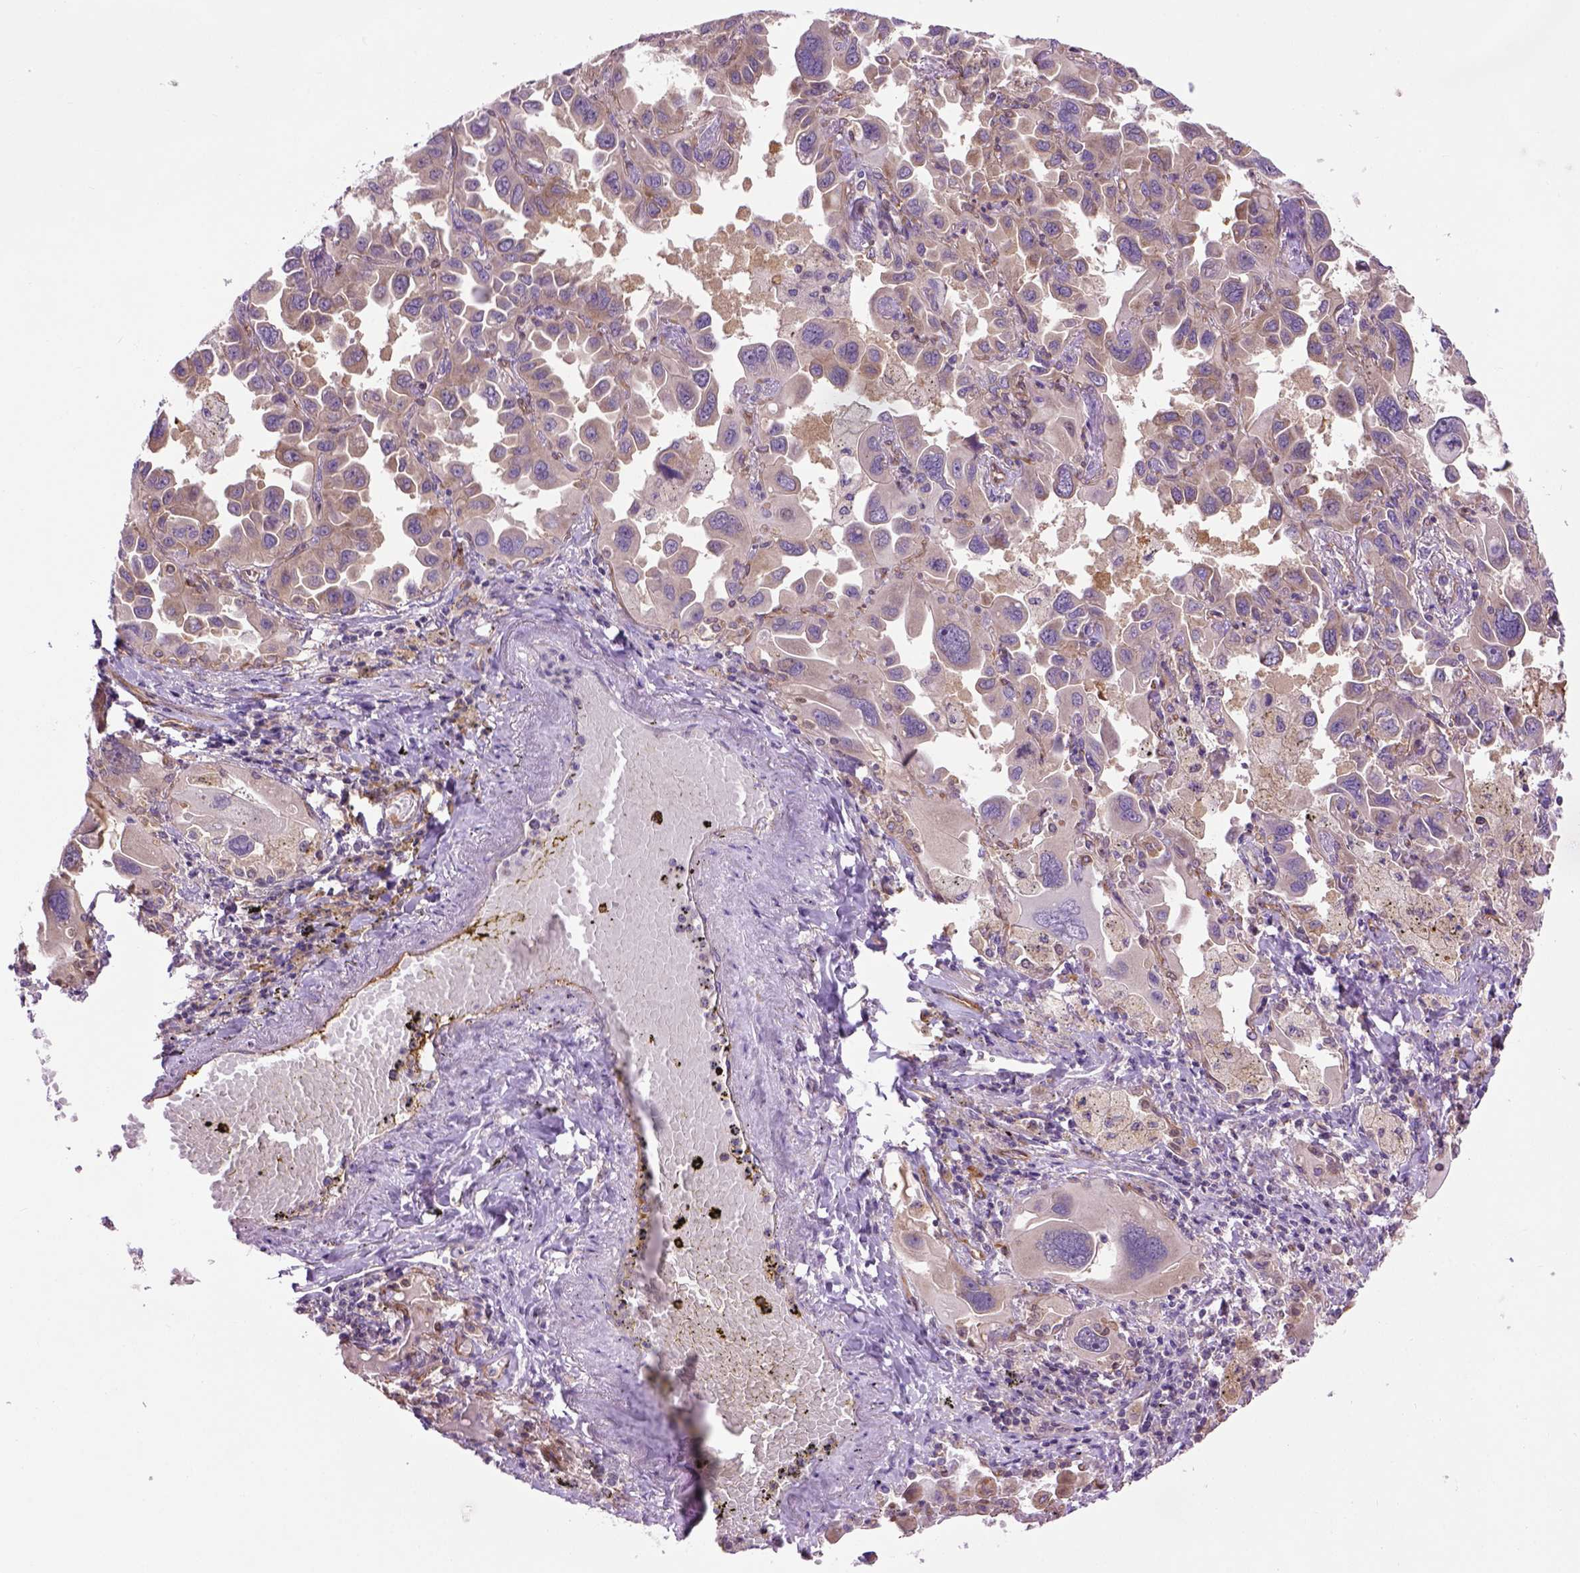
{"staining": {"intensity": "negative", "quantity": "none", "location": "none"}, "tissue": "lung cancer", "cell_type": "Tumor cells", "image_type": "cancer", "snomed": [{"axis": "morphology", "description": "Adenocarcinoma, NOS"}, {"axis": "topography", "description": "Lung"}], "caption": "Immunohistochemistry (IHC) of lung cancer displays no staining in tumor cells.", "gene": "CASKIN2", "patient": {"sex": "male", "age": 64}}